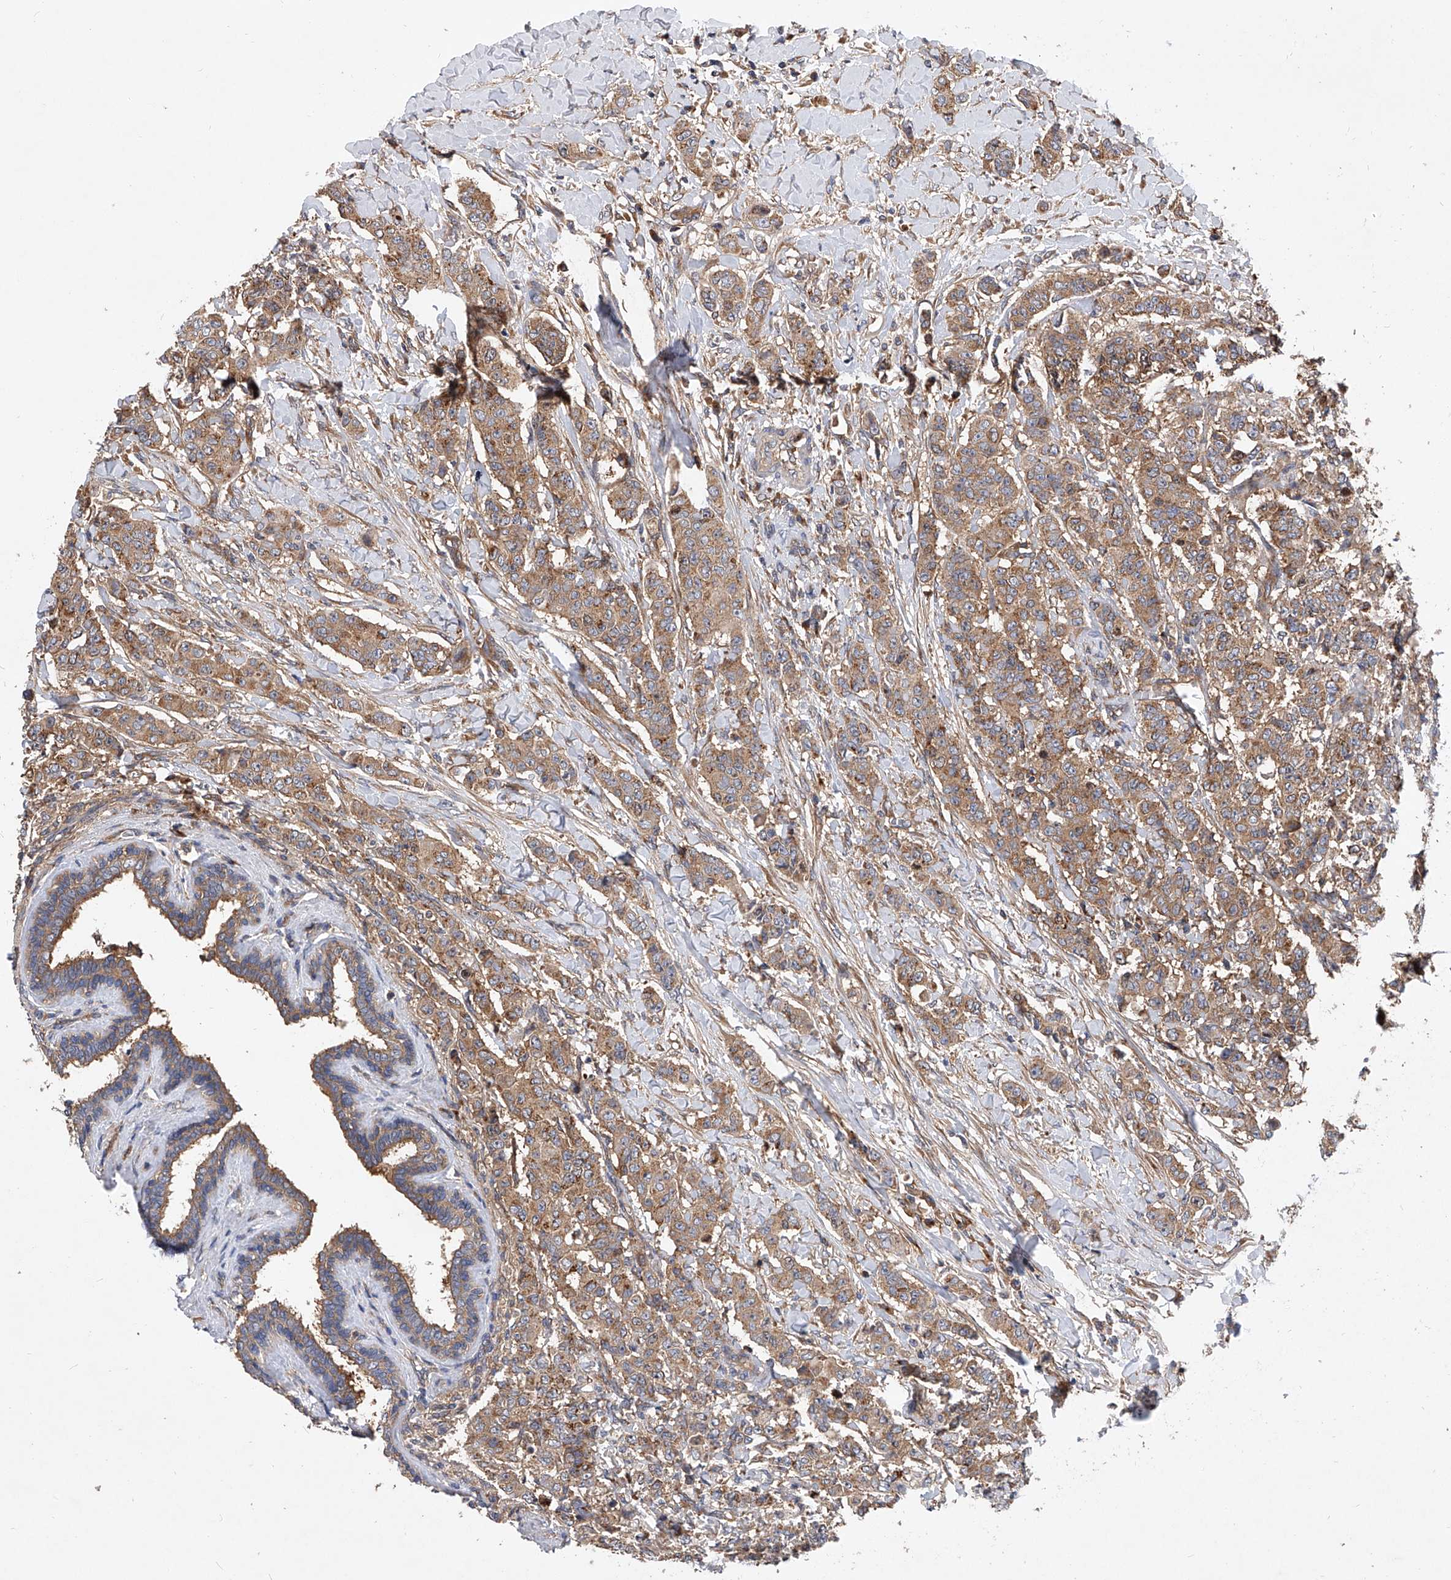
{"staining": {"intensity": "moderate", "quantity": ">75%", "location": "cytoplasmic/membranous"}, "tissue": "breast cancer", "cell_type": "Tumor cells", "image_type": "cancer", "snomed": [{"axis": "morphology", "description": "Duct carcinoma"}, {"axis": "topography", "description": "Breast"}], "caption": "A micrograph of human breast cancer stained for a protein exhibits moderate cytoplasmic/membranous brown staining in tumor cells.", "gene": "CFAP410", "patient": {"sex": "female", "age": 40}}